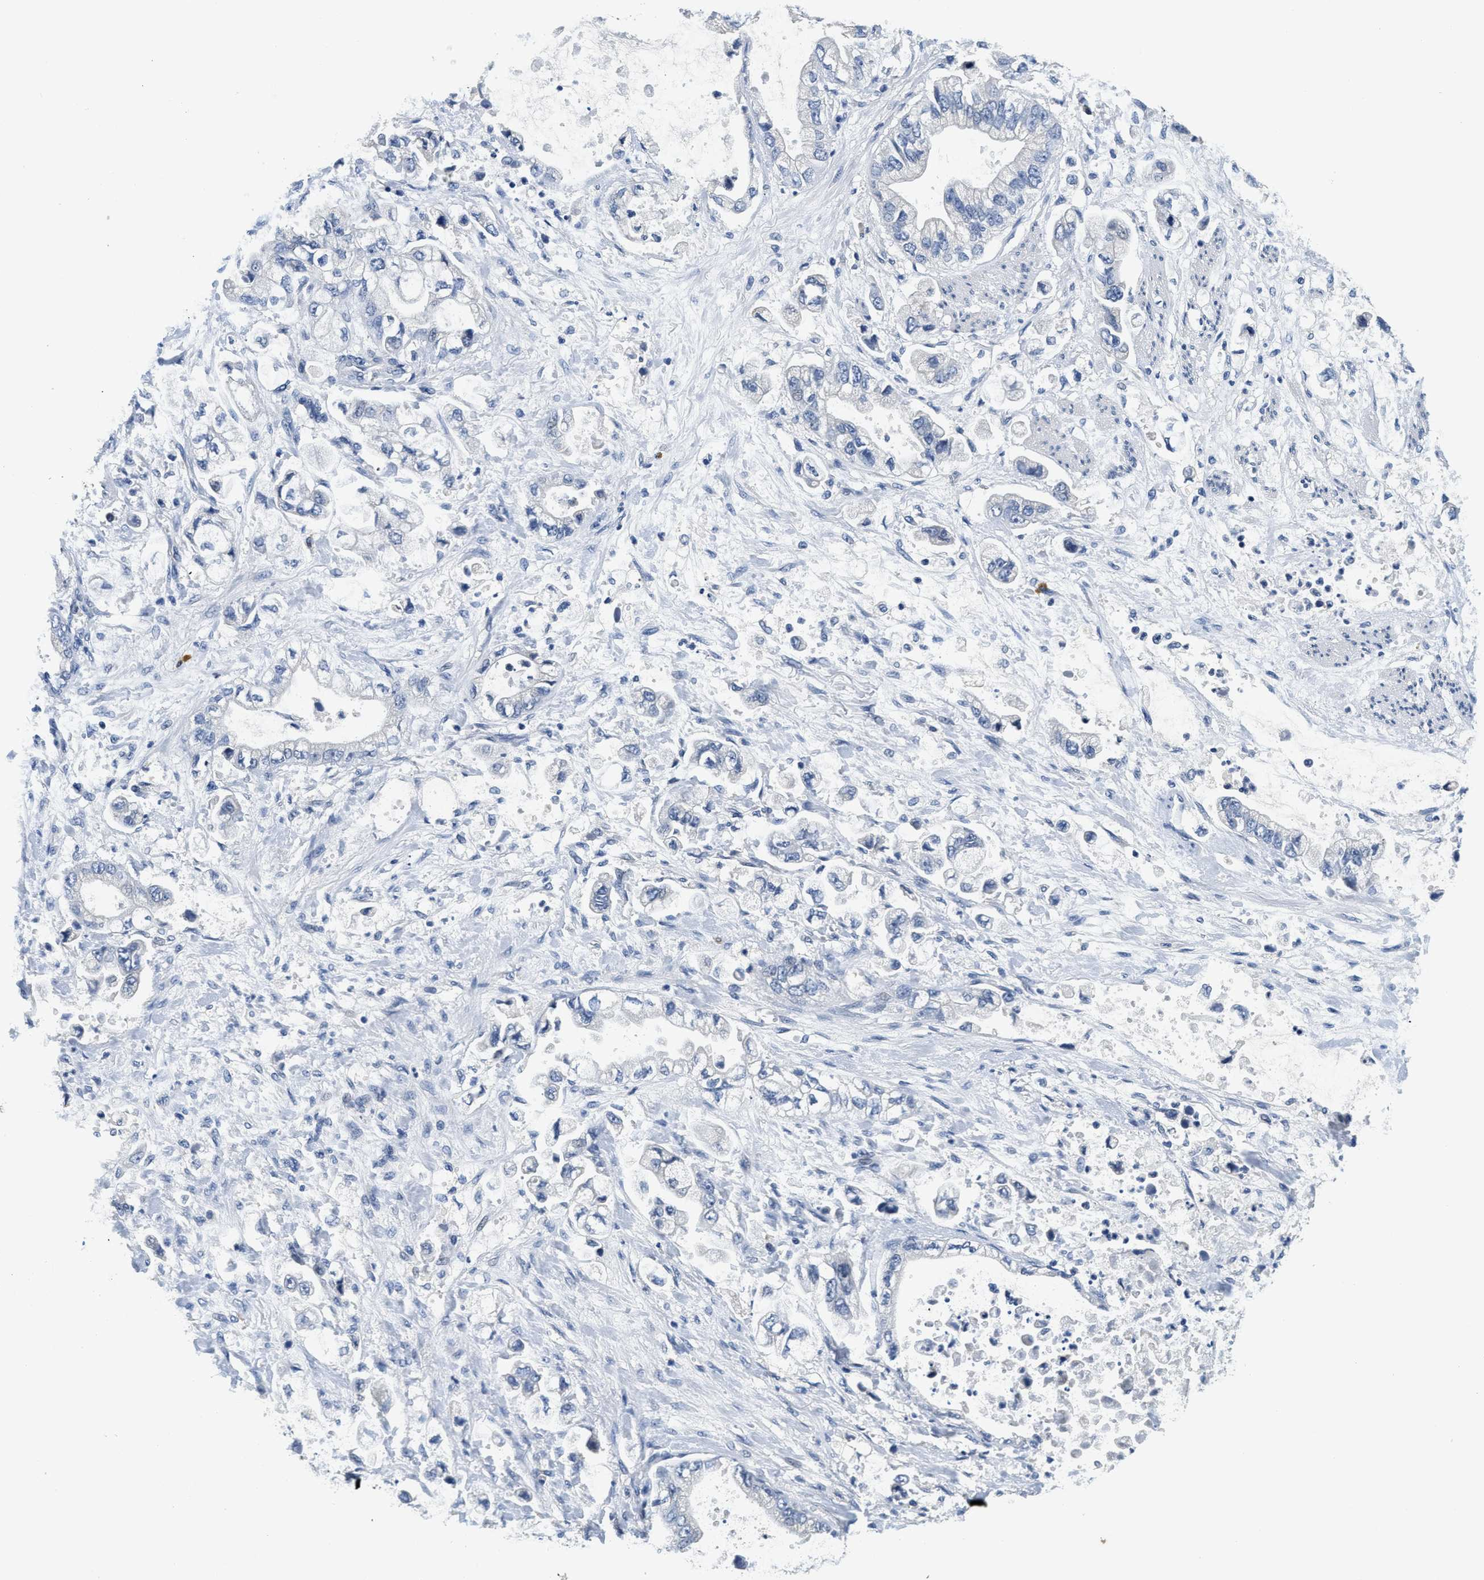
{"staining": {"intensity": "negative", "quantity": "none", "location": "none"}, "tissue": "stomach cancer", "cell_type": "Tumor cells", "image_type": "cancer", "snomed": [{"axis": "morphology", "description": "Normal tissue, NOS"}, {"axis": "morphology", "description": "Adenocarcinoma, NOS"}, {"axis": "topography", "description": "Stomach"}], "caption": "Immunohistochemical staining of human stomach adenocarcinoma displays no significant staining in tumor cells.", "gene": "ALDH3A2", "patient": {"sex": "male", "age": 62}}